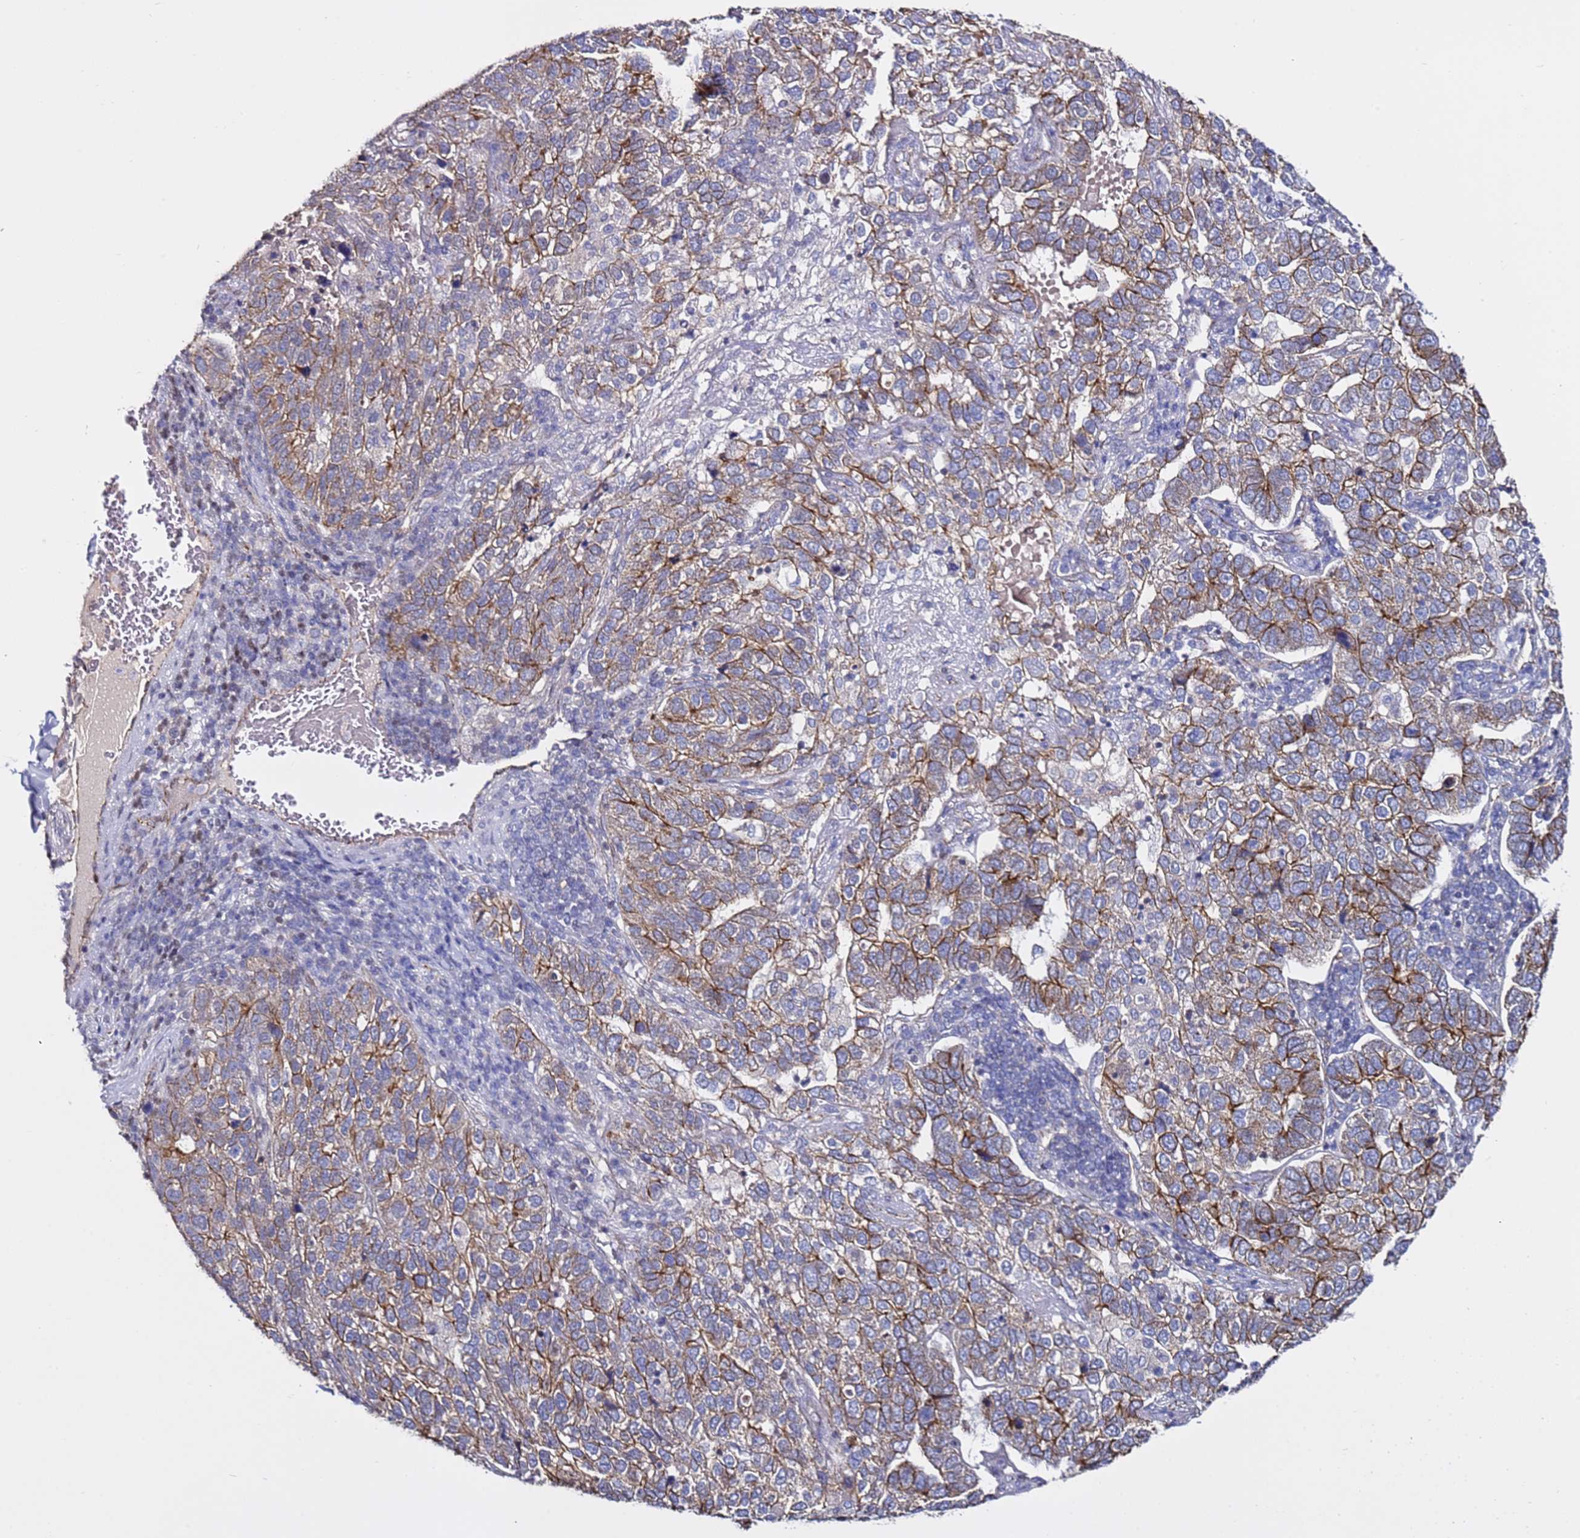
{"staining": {"intensity": "moderate", "quantity": ">75%", "location": "cytoplasmic/membranous"}, "tissue": "pancreatic cancer", "cell_type": "Tumor cells", "image_type": "cancer", "snomed": [{"axis": "morphology", "description": "Adenocarcinoma, NOS"}, {"axis": "topography", "description": "Pancreas"}], "caption": "Immunohistochemical staining of human pancreatic cancer displays medium levels of moderate cytoplasmic/membranous positivity in approximately >75% of tumor cells. (DAB (3,3'-diaminobenzidine) IHC with brightfield microscopy, high magnification).", "gene": "TENM3", "patient": {"sex": "female", "age": 61}}